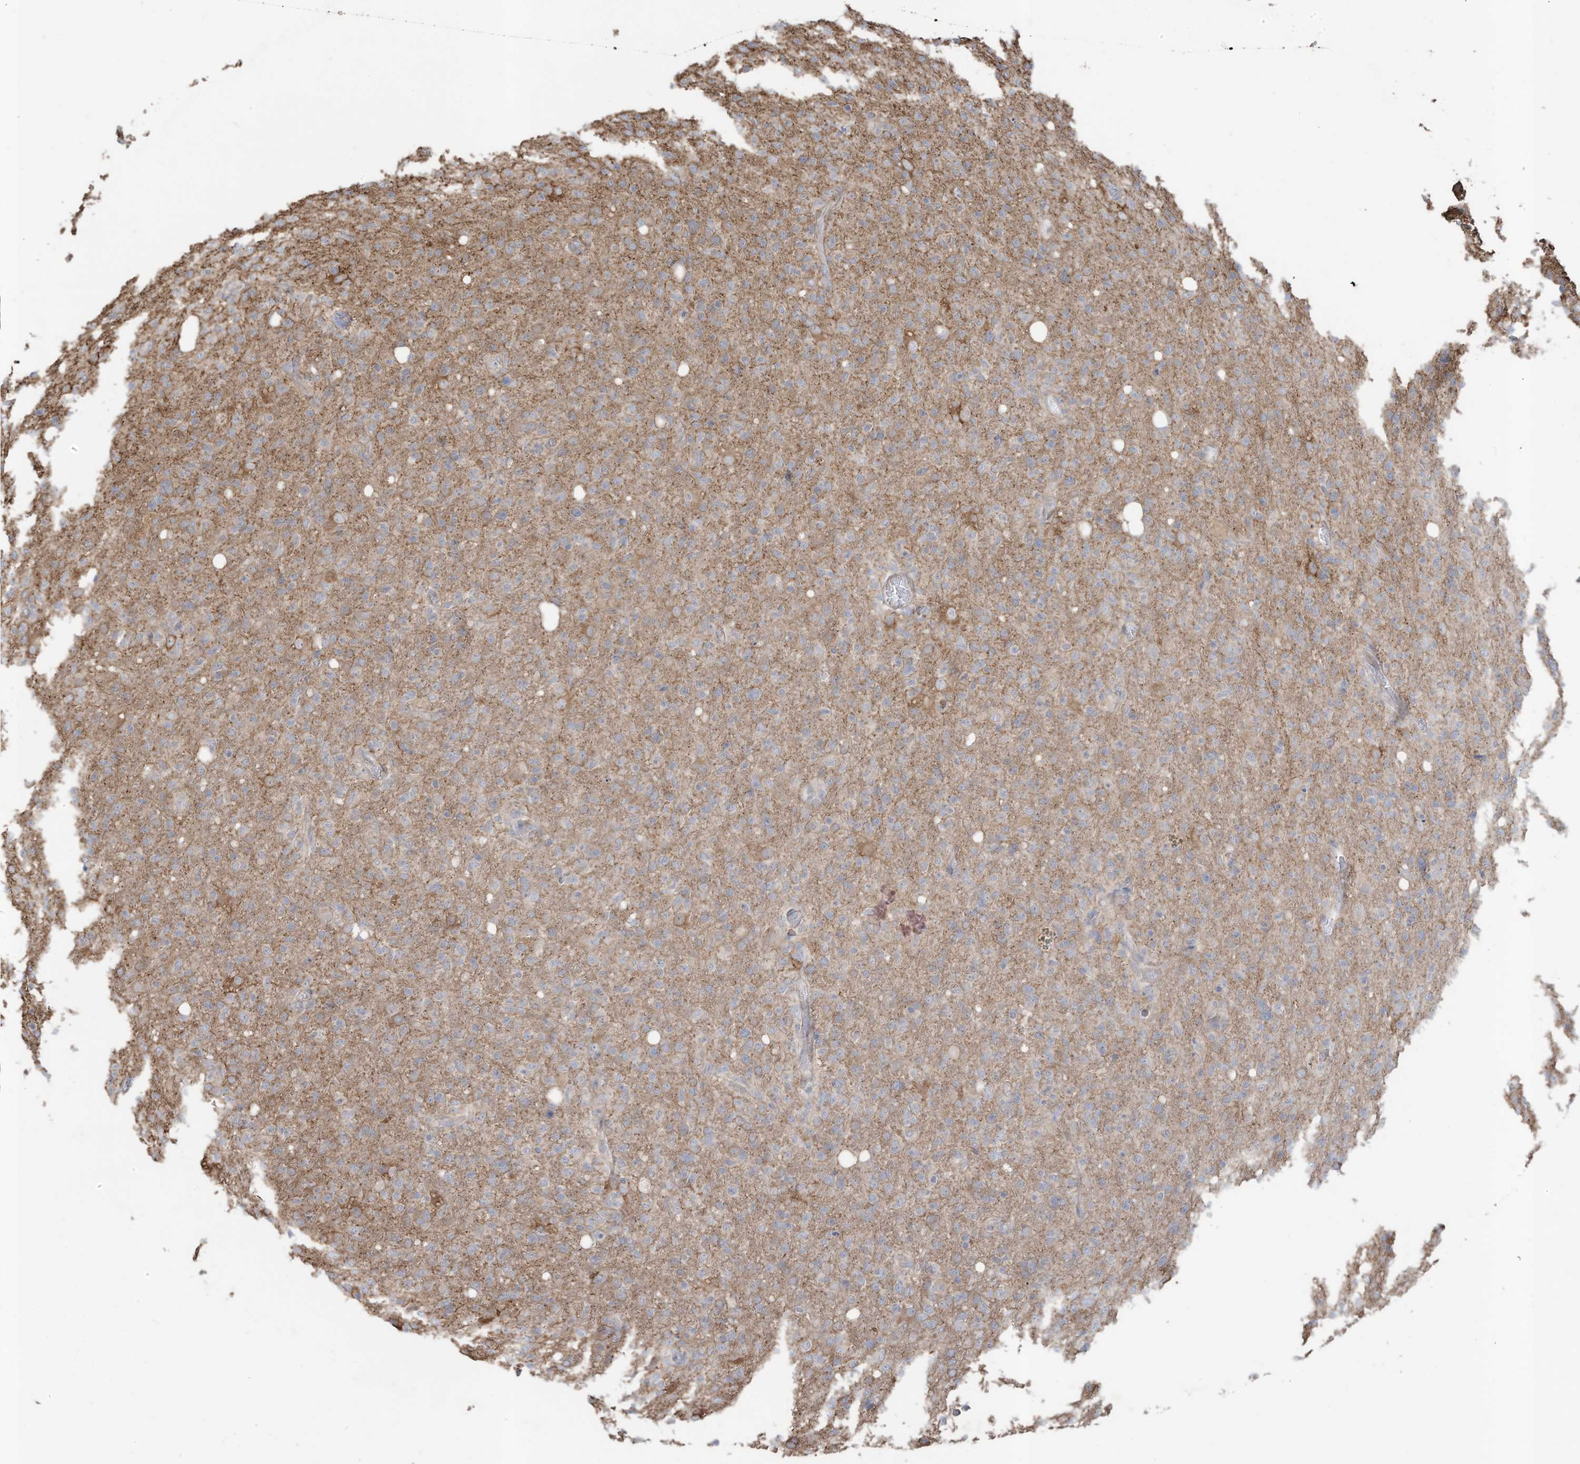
{"staining": {"intensity": "negative", "quantity": "none", "location": "none"}, "tissue": "glioma", "cell_type": "Tumor cells", "image_type": "cancer", "snomed": [{"axis": "morphology", "description": "Glioma, malignant, High grade"}, {"axis": "topography", "description": "Brain"}], "caption": "High power microscopy micrograph of an immunohistochemistry micrograph of high-grade glioma (malignant), revealing no significant expression in tumor cells.", "gene": "SLC17A7", "patient": {"sex": "female", "age": 57}}